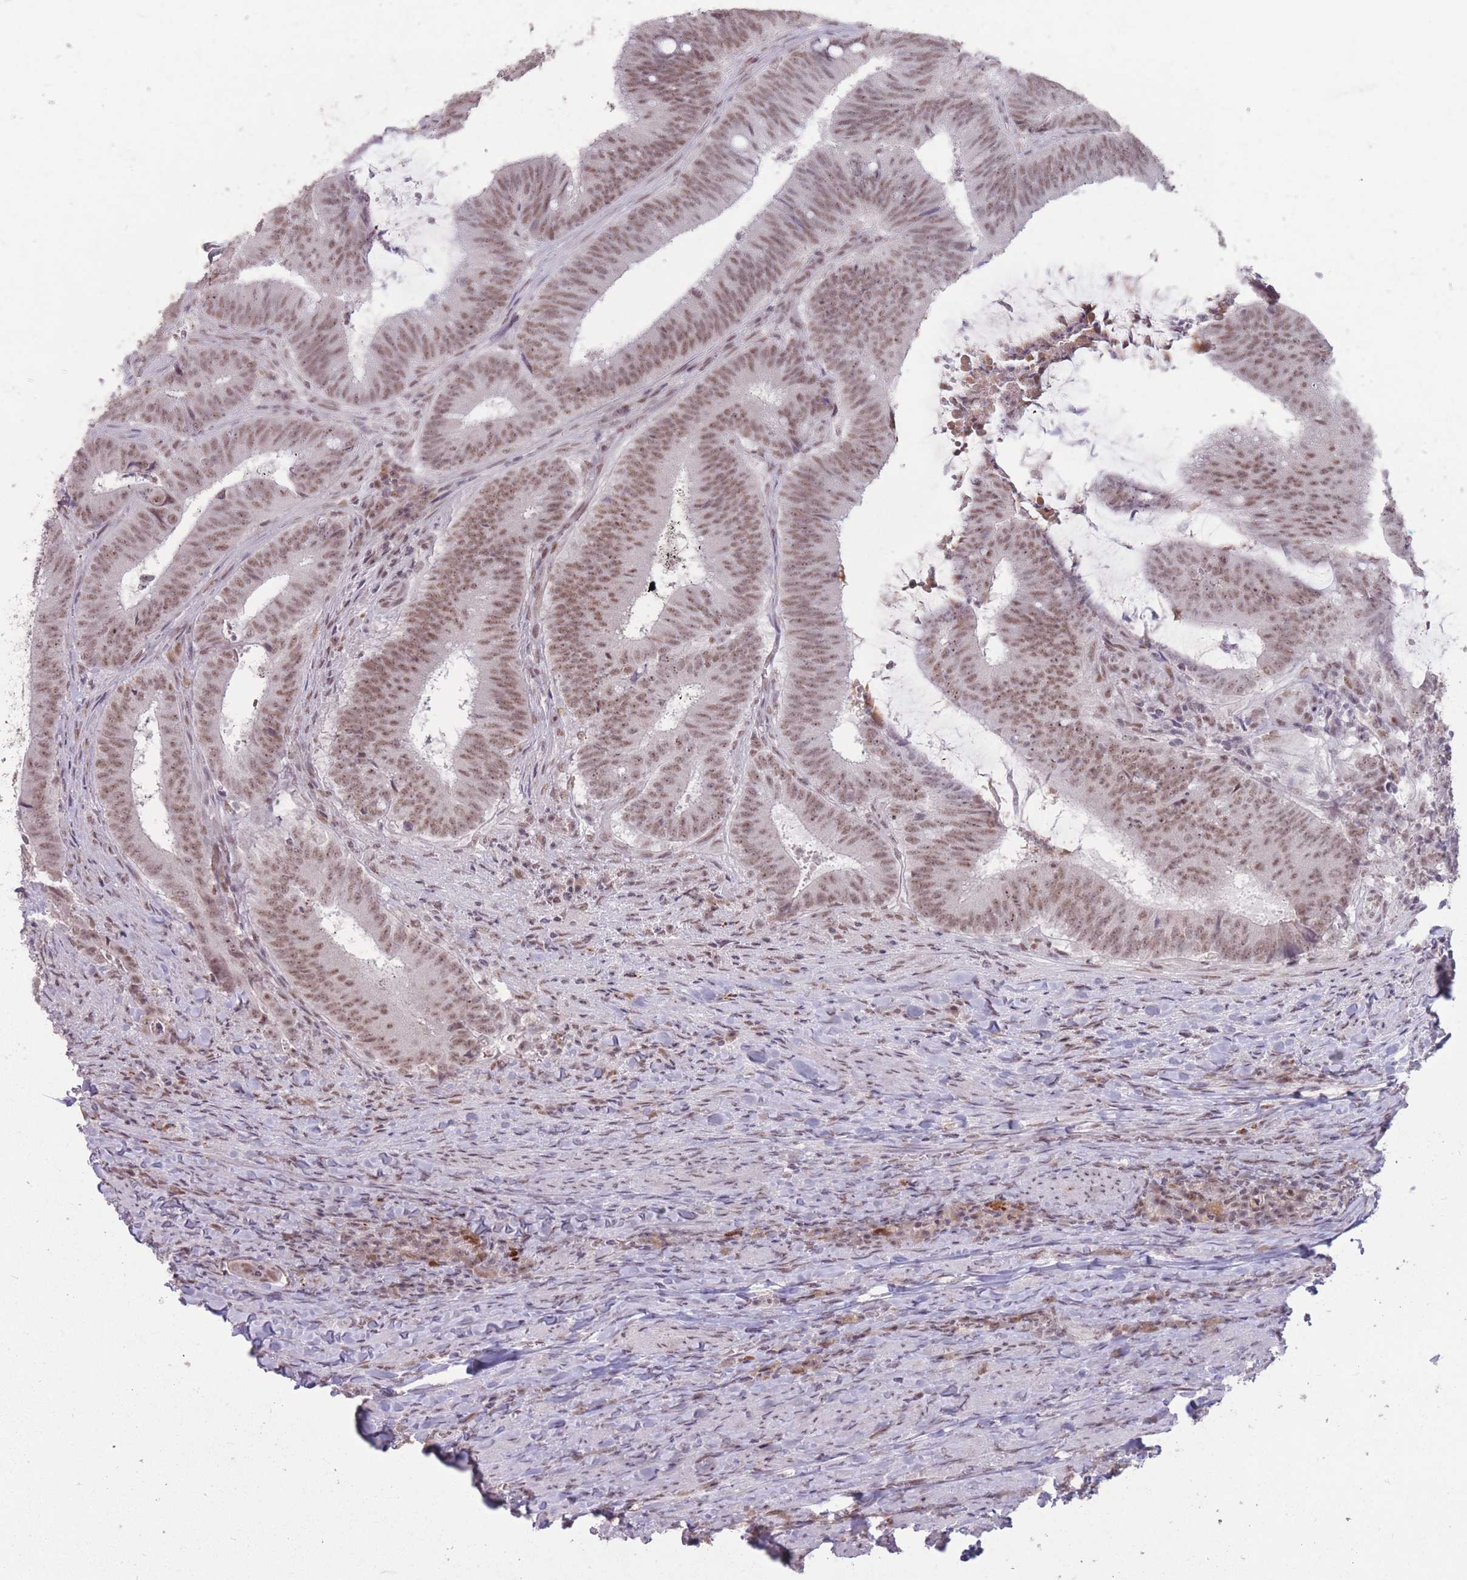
{"staining": {"intensity": "moderate", "quantity": ">75%", "location": "nuclear"}, "tissue": "colorectal cancer", "cell_type": "Tumor cells", "image_type": "cancer", "snomed": [{"axis": "morphology", "description": "Adenocarcinoma, NOS"}, {"axis": "topography", "description": "Colon"}], "caption": "This histopathology image reveals IHC staining of human colorectal cancer, with medium moderate nuclear expression in approximately >75% of tumor cells.", "gene": "HNRNPUL1", "patient": {"sex": "female", "age": 43}}